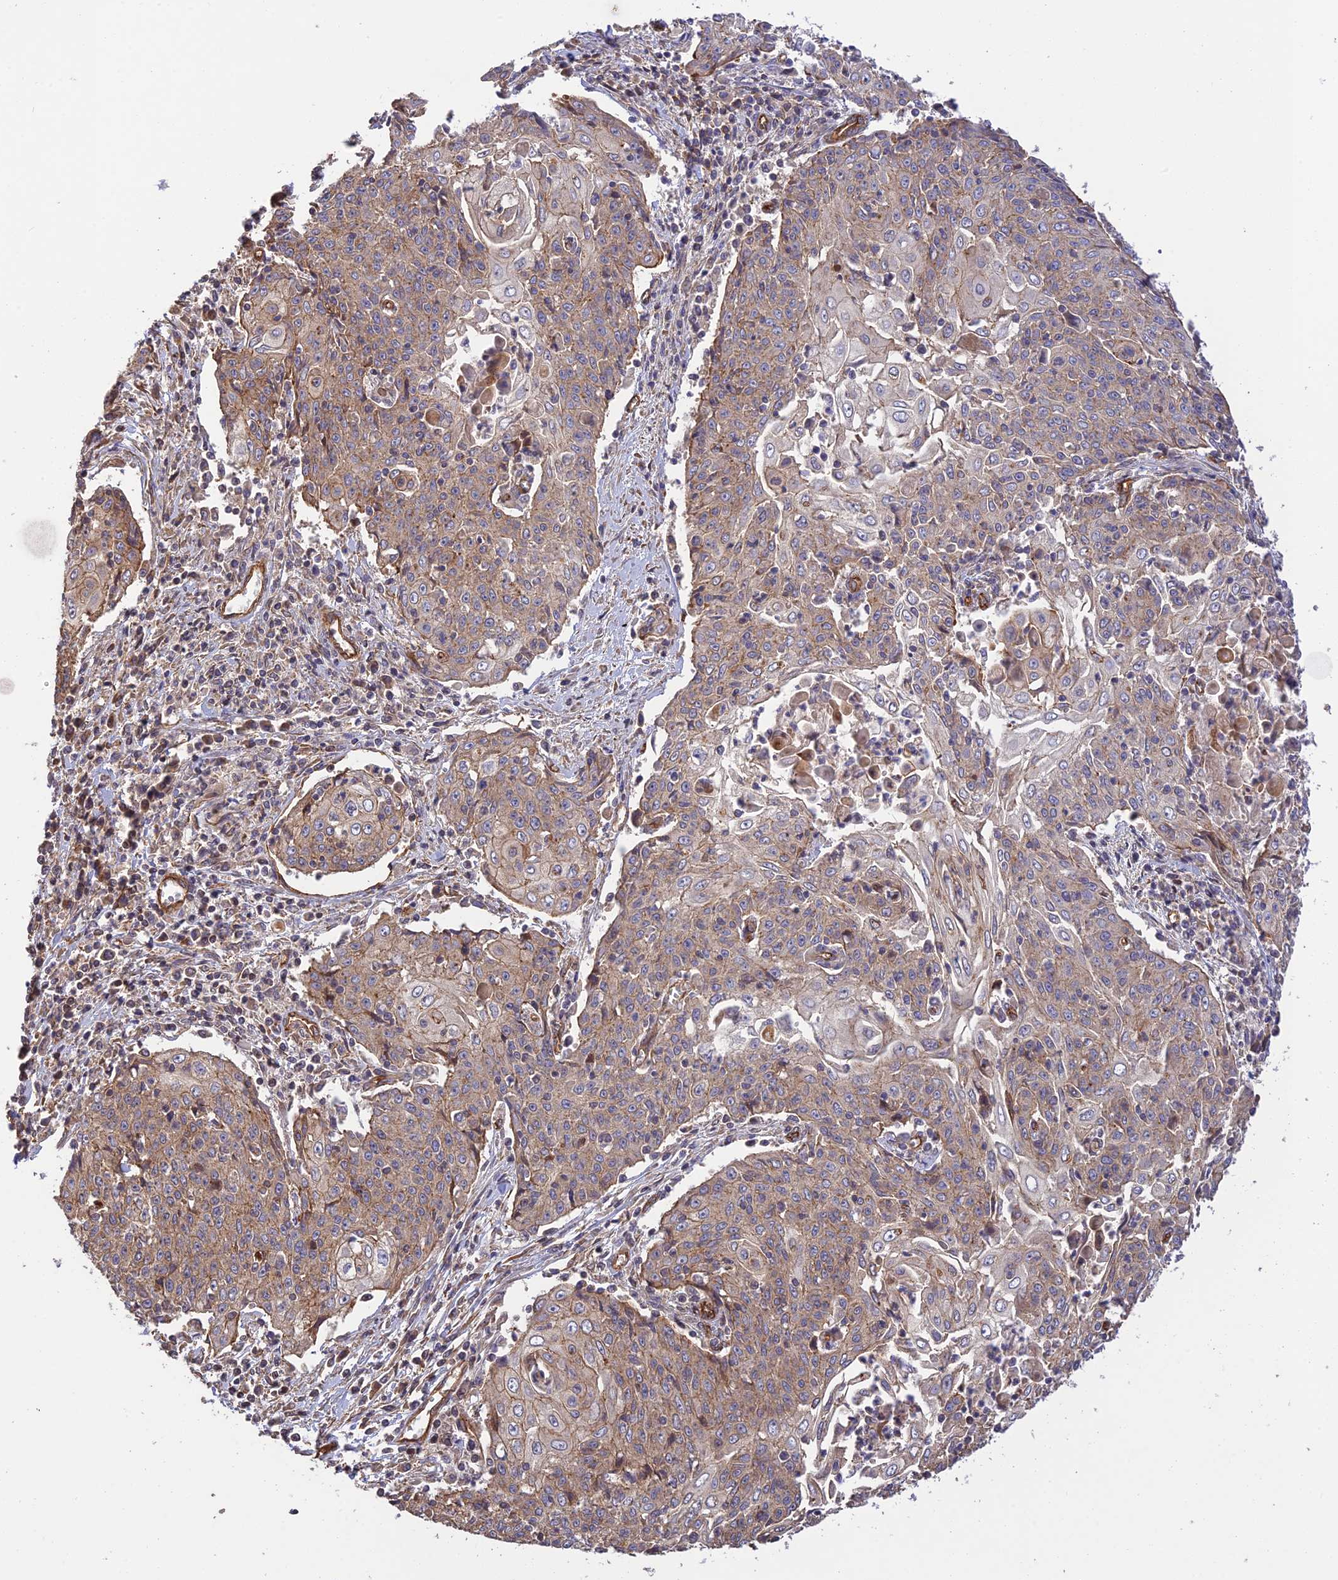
{"staining": {"intensity": "moderate", "quantity": "25%-75%", "location": "cytoplasmic/membranous"}, "tissue": "cervical cancer", "cell_type": "Tumor cells", "image_type": "cancer", "snomed": [{"axis": "morphology", "description": "Squamous cell carcinoma, NOS"}, {"axis": "topography", "description": "Cervix"}], "caption": "High-power microscopy captured an immunohistochemistry (IHC) histopathology image of cervical cancer (squamous cell carcinoma), revealing moderate cytoplasmic/membranous staining in about 25%-75% of tumor cells.", "gene": "HOMER2", "patient": {"sex": "female", "age": 48}}